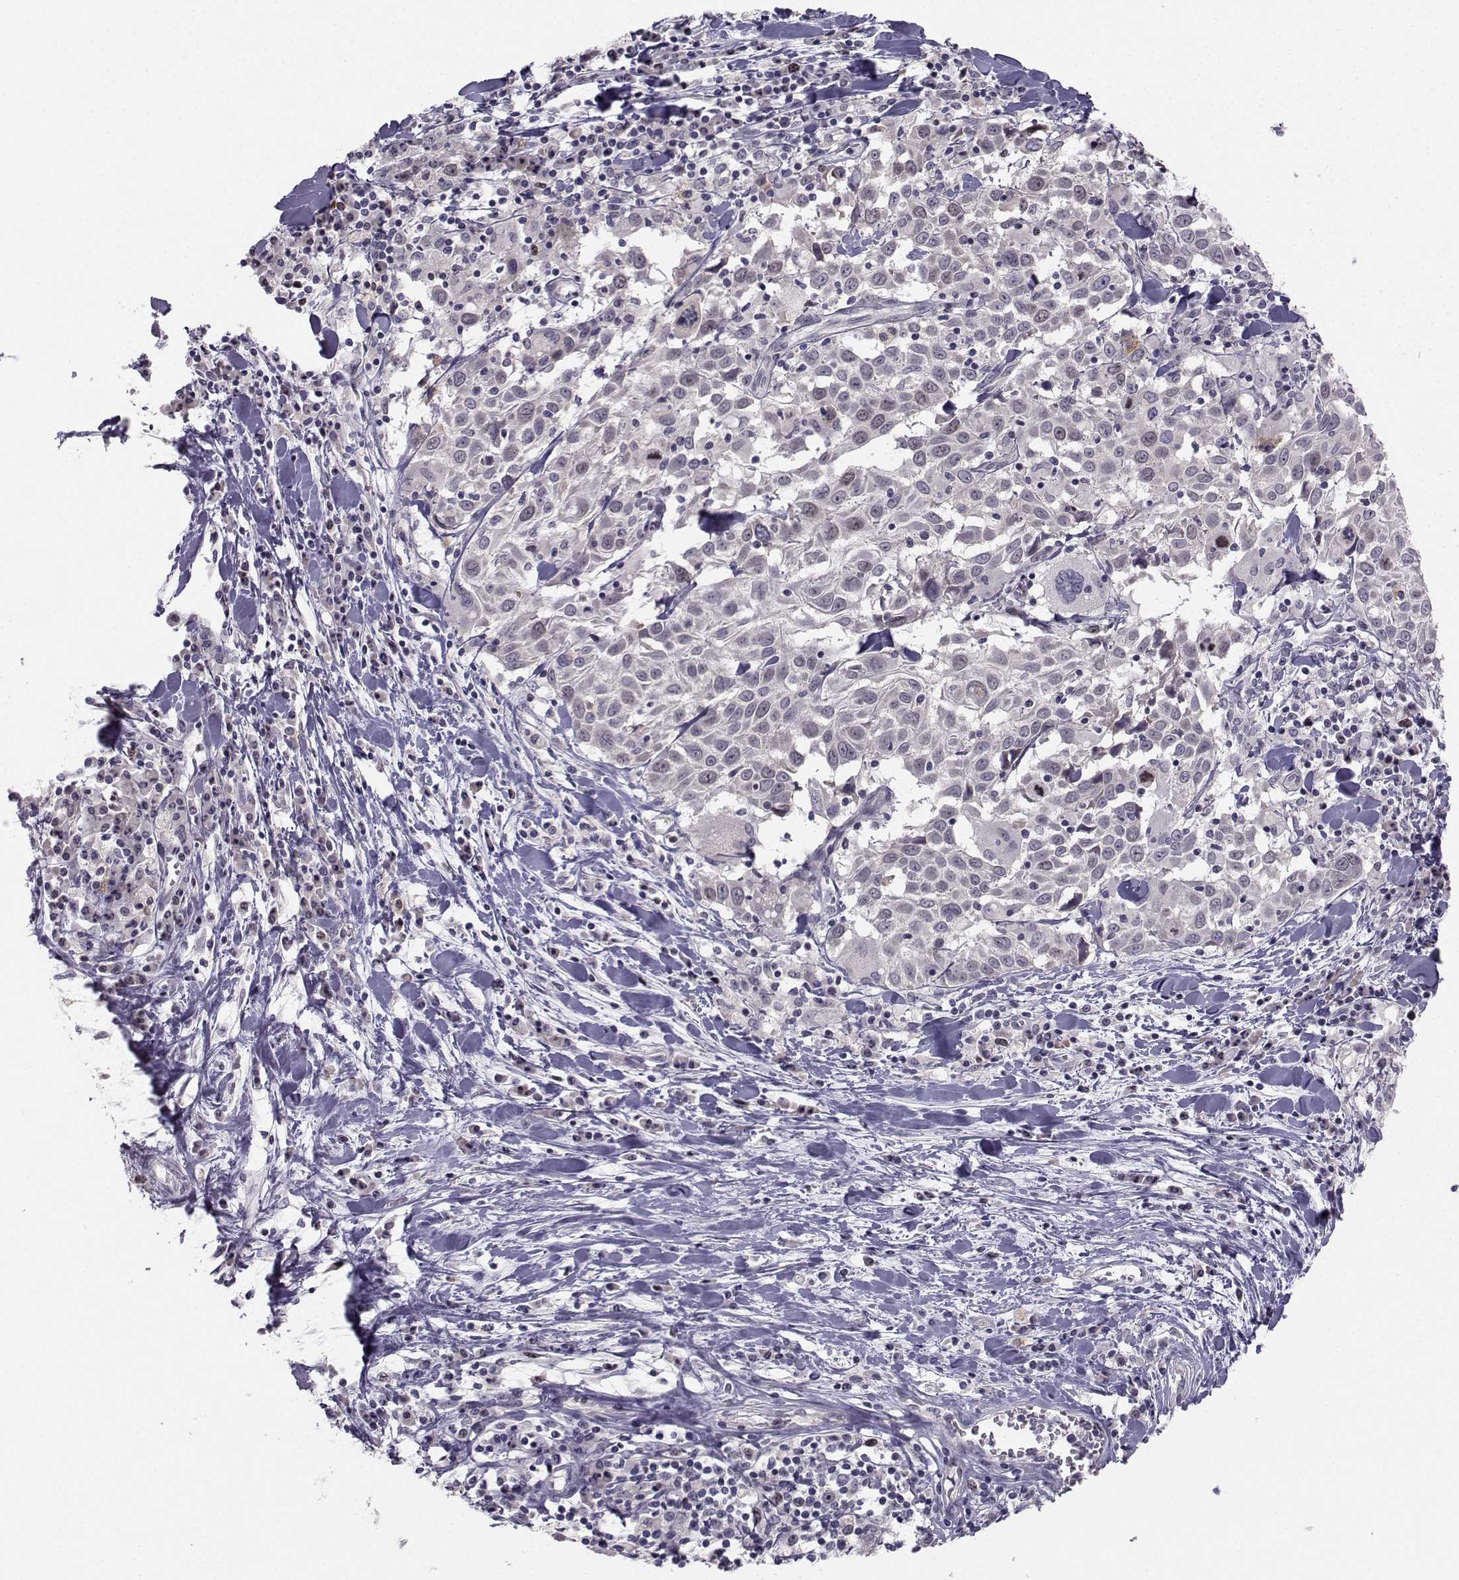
{"staining": {"intensity": "negative", "quantity": "none", "location": "none"}, "tissue": "lung cancer", "cell_type": "Tumor cells", "image_type": "cancer", "snomed": [{"axis": "morphology", "description": "Squamous cell carcinoma, NOS"}, {"axis": "topography", "description": "Lung"}], "caption": "DAB (3,3'-diaminobenzidine) immunohistochemical staining of human lung squamous cell carcinoma demonstrates no significant expression in tumor cells.", "gene": "LRP8", "patient": {"sex": "male", "age": 57}}